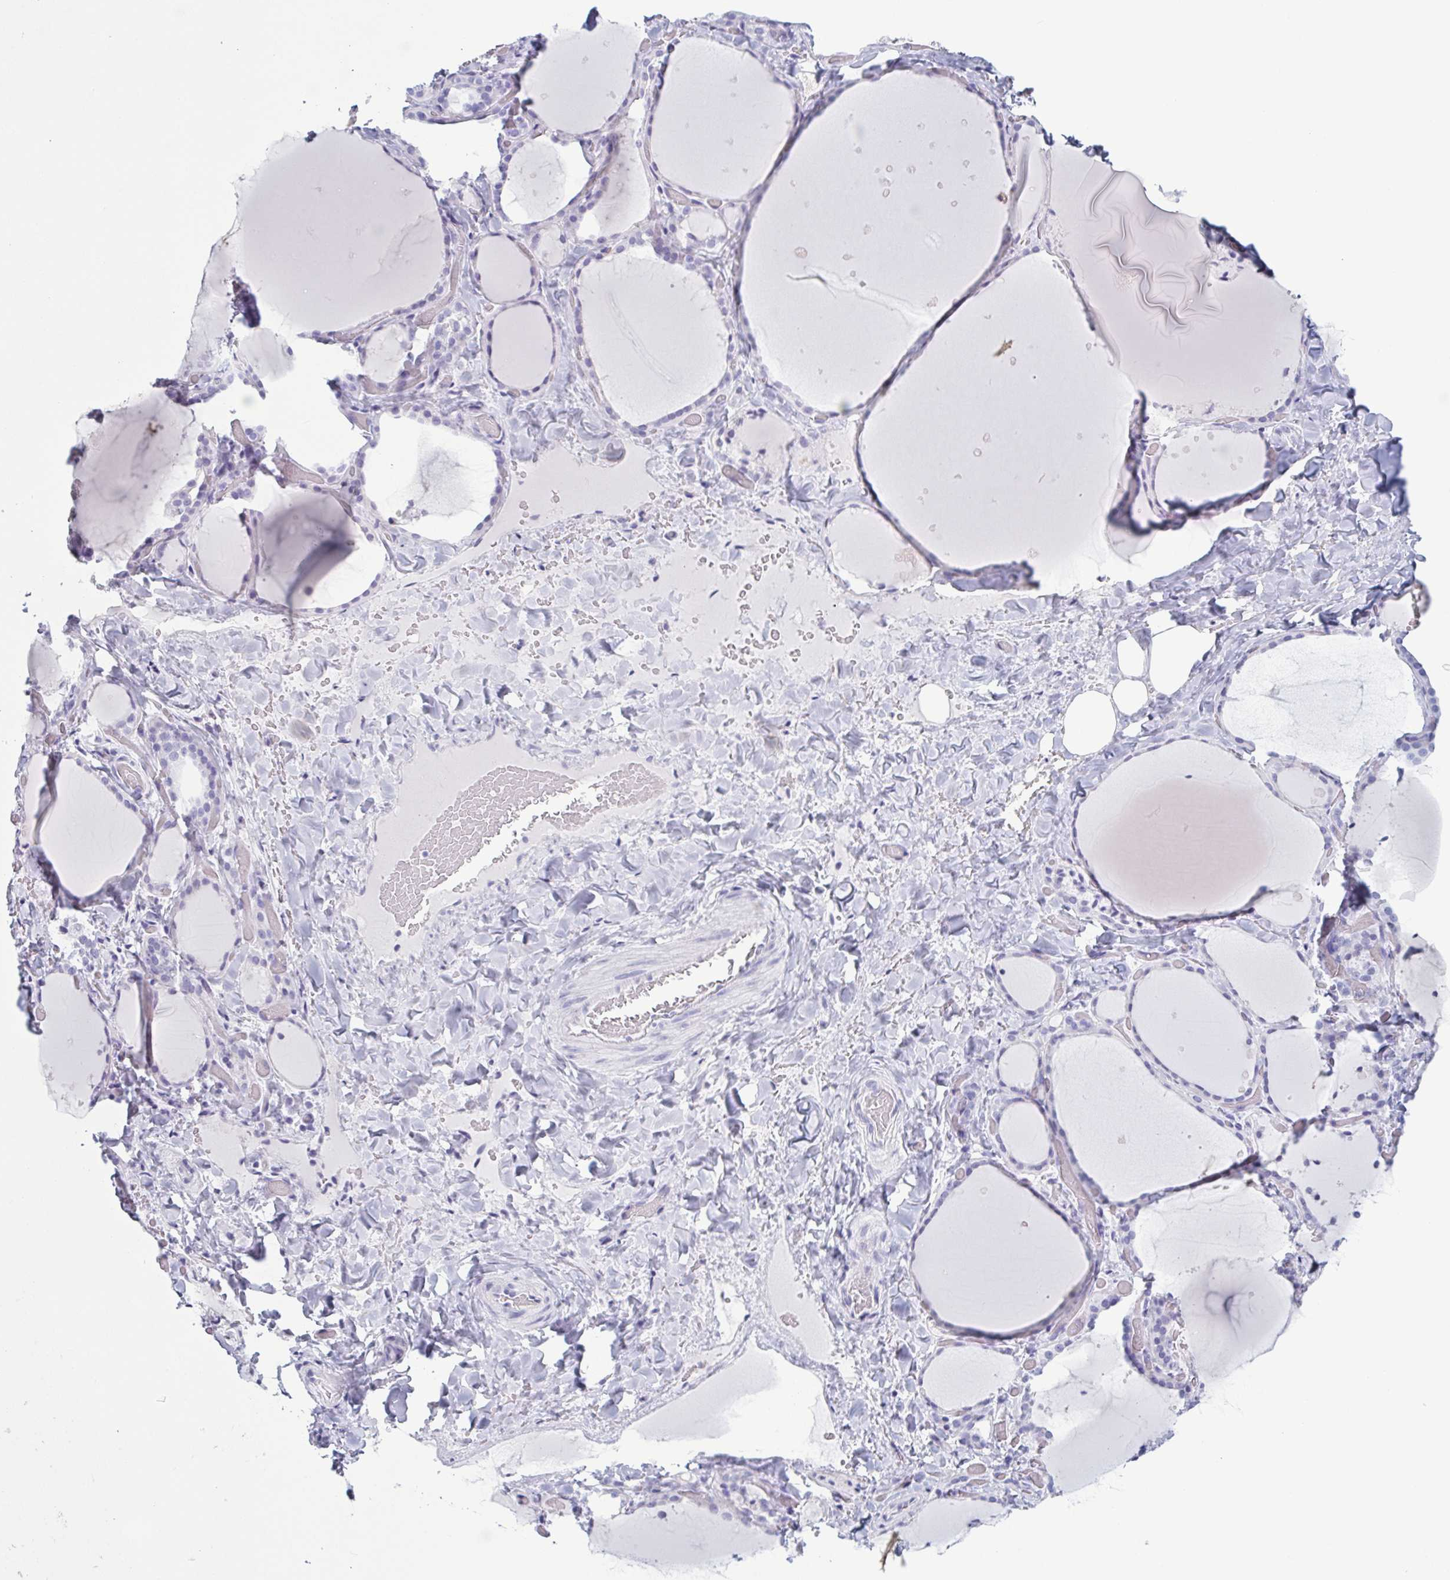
{"staining": {"intensity": "negative", "quantity": "none", "location": "none"}, "tissue": "thyroid gland", "cell_type": "Glandular cells", "image_type": "normal", "snomed": [{"axis": "morphology", "description": "Normal tissue, NOS"}, {"axis": "topography", "description": "Thyroid gland"}], "caption": "Glandular cells show no significant protein positivity in normal thyroid gland. The staining was performed using DAB (3,3'-diaminobenzidine) to visualize the protein expression in brown, while the nuclei were stained in blue with hematoxylin (Magnification: 20x).", "gene": "KRT10", "patient": {"sex": "female", "age": 36}}